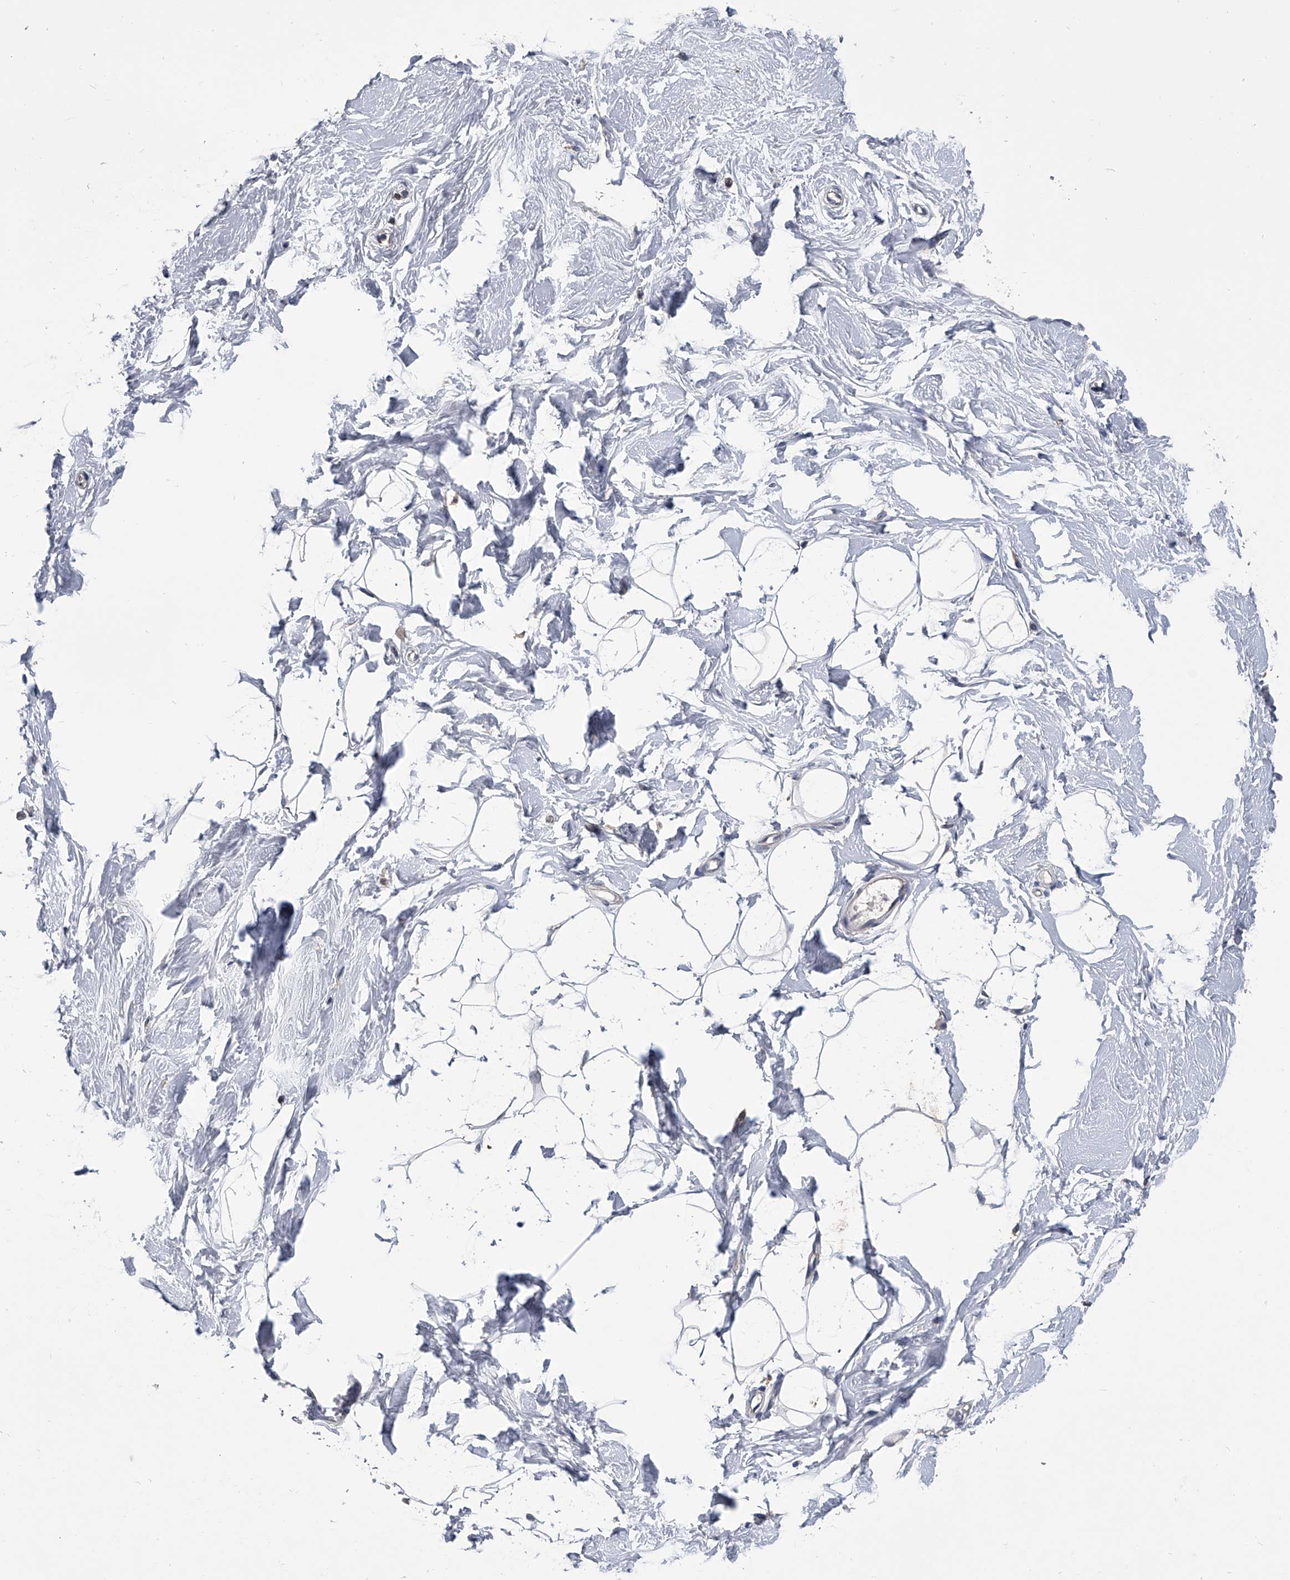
{"staining": {"intensity": "negative", "quantity": "none", "location": "none"}, "tissue": "breast", "cell_type": "Adipocytes", "image_type": "normal", "snomed": [{"axis": "morphology", "description": "Normal tissue, NOS"}, {"axis": "topography", "description": "Breast"}], "caption": "A histopathology image of human breast is negative for staining in adipocytes. (DAB (3,3'-diaminobenzidine) IHC with hematoxylin counter stain).", "gene": "MAP4K3", "patient": {"sex": "female", "age": 26}}